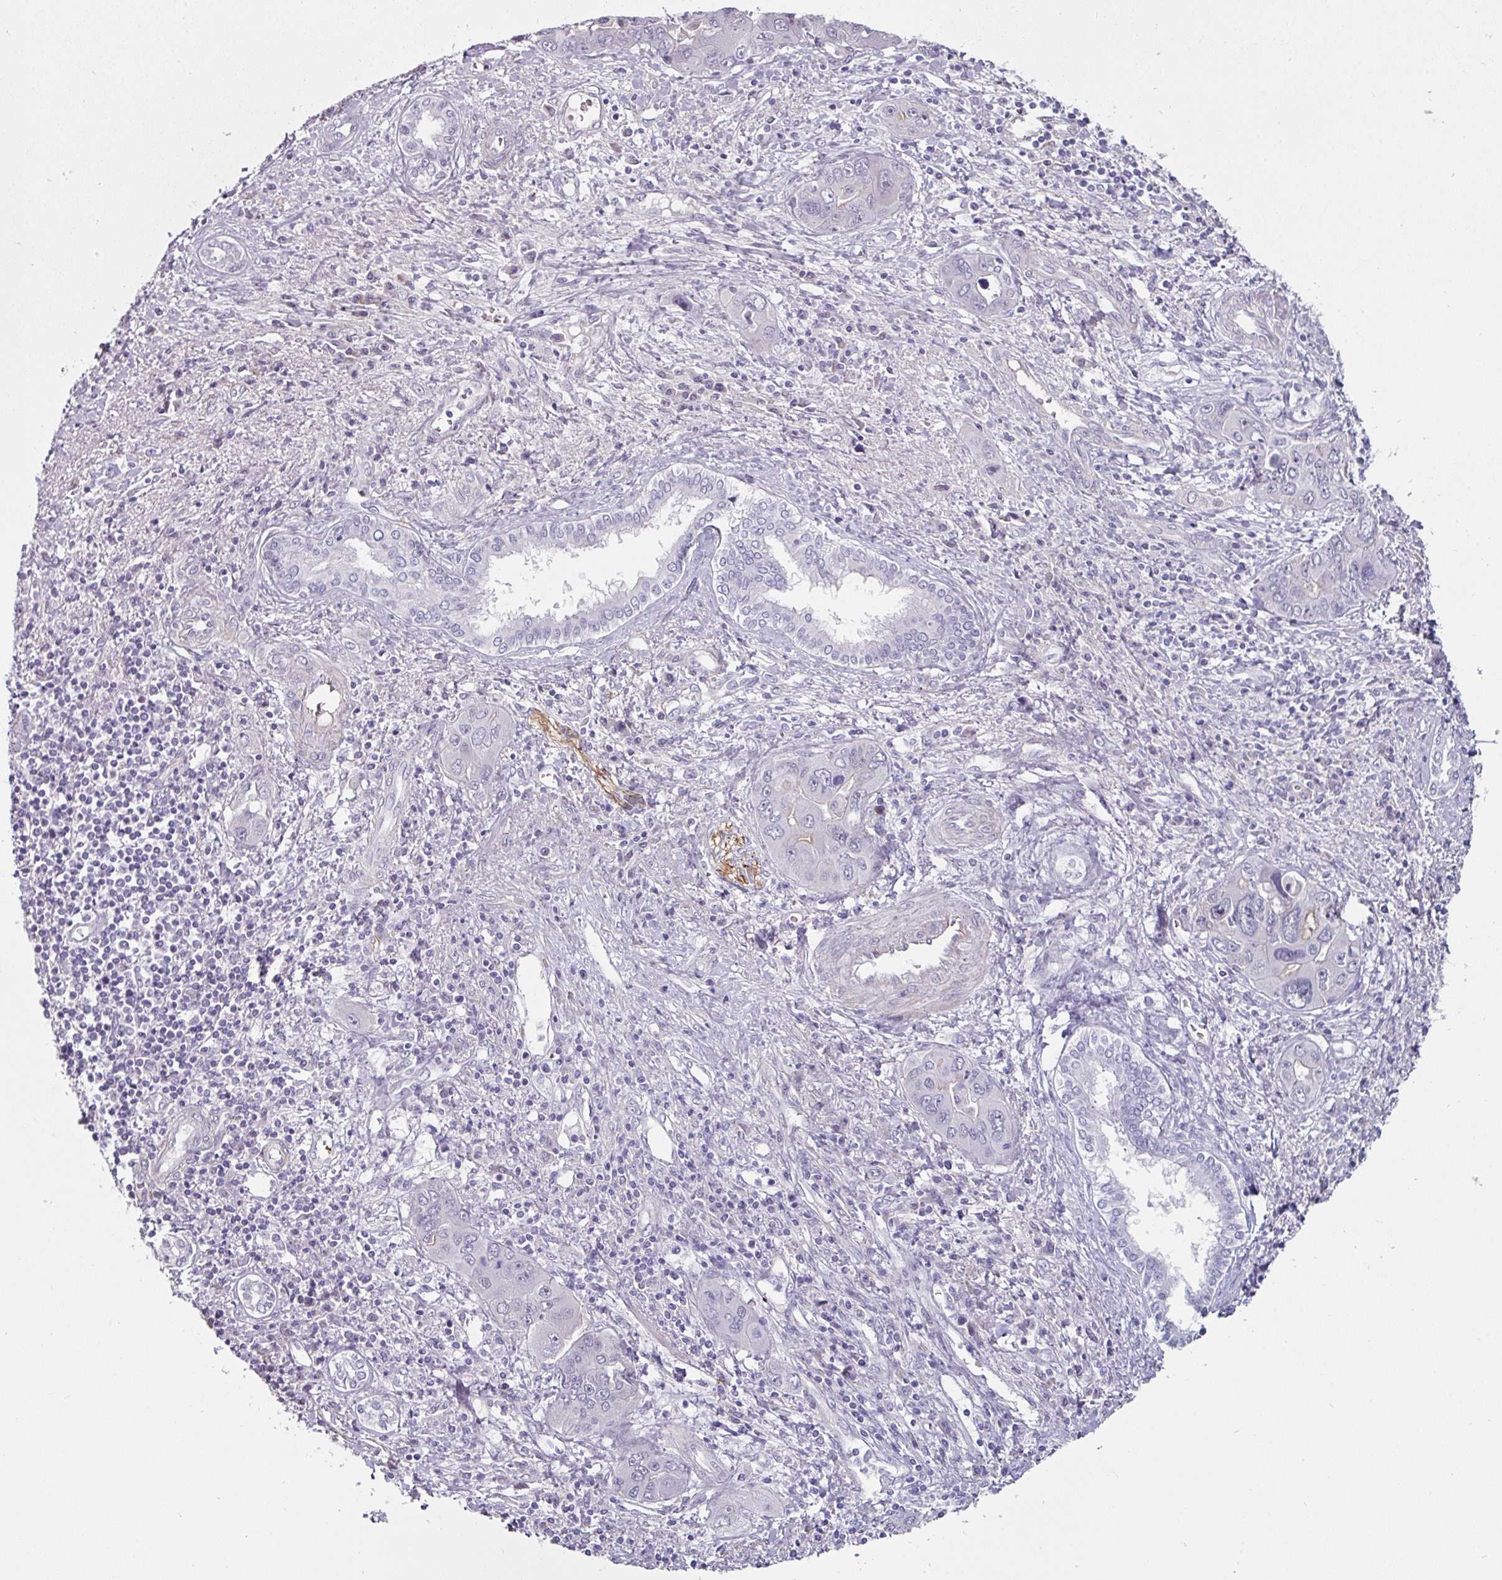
{"staining": {"intensity": "negative", "quantity": "none", "location": "none"}, "tissue": "liver cancer", "cell_type": "Tumor cells", "image_type": "cancer", "snomed": [{"axis": "morphology", "description": "Cholangiocarcinoma"}, {"axis": "topography", "description": "Liver"}], "caption": "An image of human liver cancer (cholangiocarcinoma) is negative for staining in tumor cells.", "gene": "EYA3", "patient": {"sex": "male", "age": 67}}